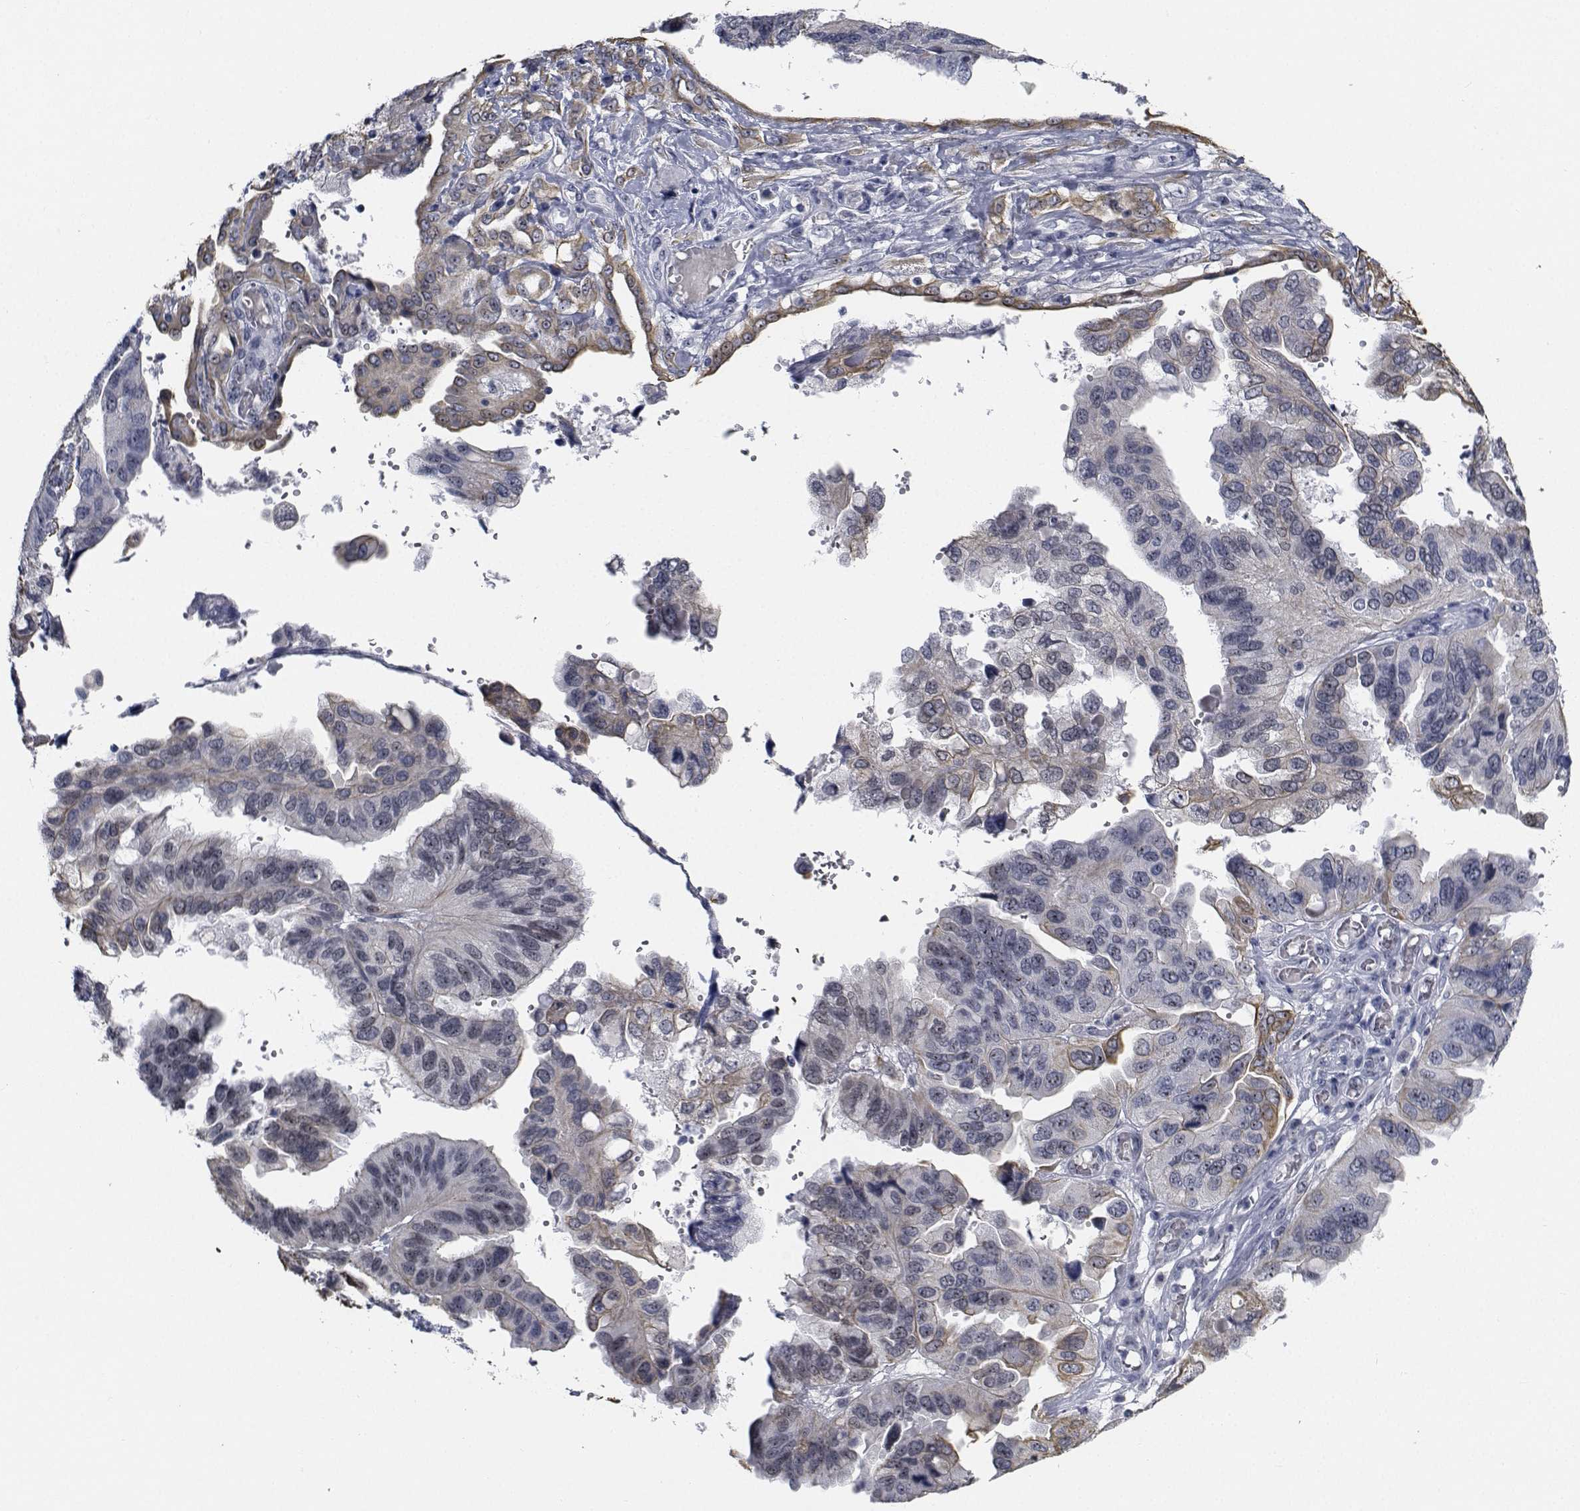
{"staining": {"intensity": "negative", "quantity": "none", "location": "none"}, "tissue": "ovarian cancer", "cell_type": "Tumor cells", "image_type": "cancer", "snomed": [{"axis": "morphology", "description": "Cystadenocarcinoma, serous, NOS"}, {"axis": "topography", "description": "Ovary"}], "caption": "An image of human ovarian cancer (serous cystadenocarcinoma) is negative for staining in tumor cells.", "gene": "NVL", "patient": {"sex": "female", "age": 79}}